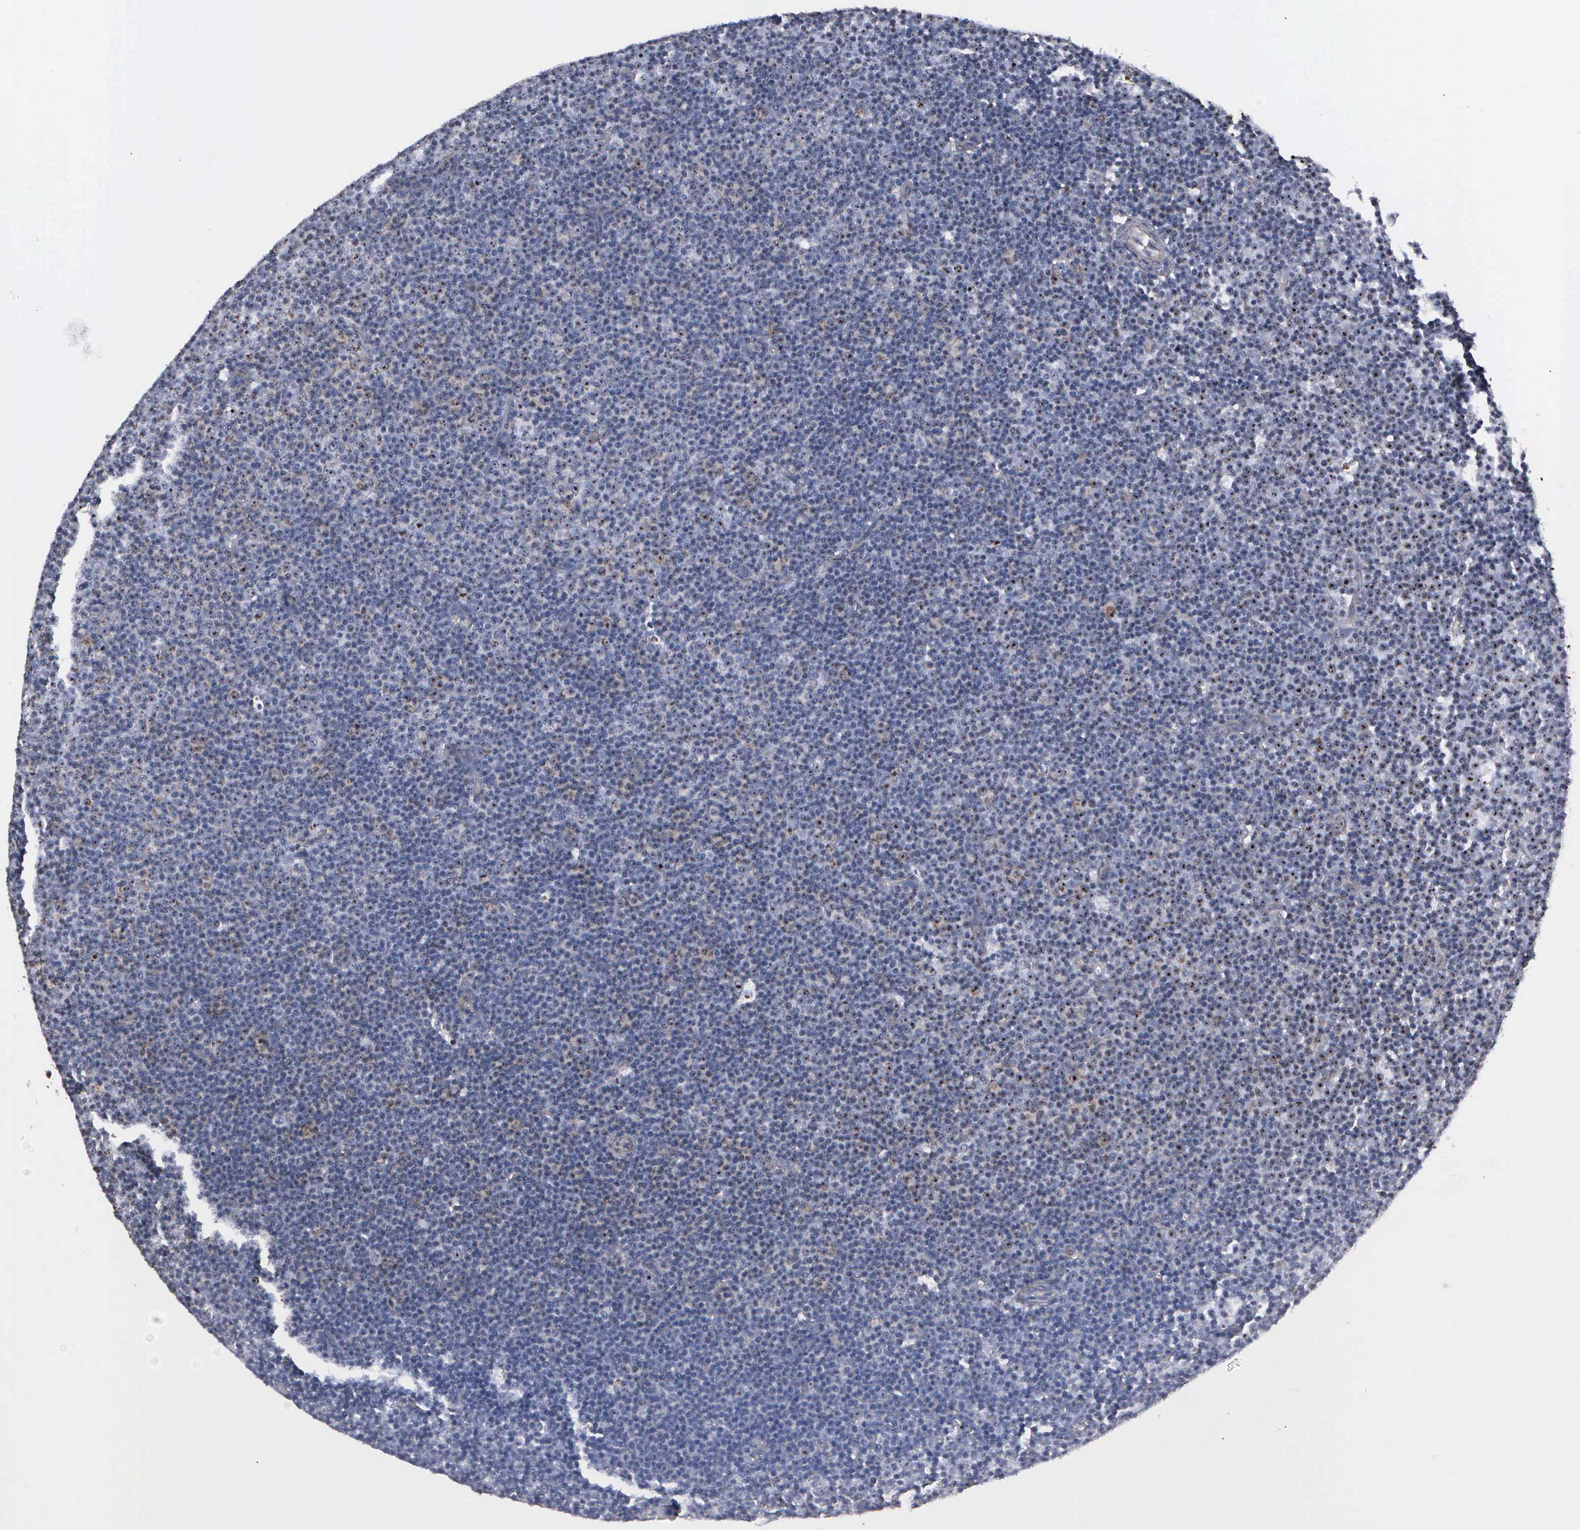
{"staining": {"intensity": "weak", "quantity": "<25%", "location": "cytoplasmic/membranous,nuclear"}, "tissue": "lymphoma", "cell_type": "Tumor cells", "image_type": "cancer", "snomed": [{"axis": "morphology", "description": "Malignant lymphoma, non-Hodgkin's type, Low grade"}, {"axis": "topography", "description": "Lymph node"}], "caption": "Low-grade malignant lymphoma, non-Hodgkin's type was stained to show a protein in brown. There is no significant staining in tumor cells.", "gene": "NGDN", "patient": {"sex": "male", "age": 57}}